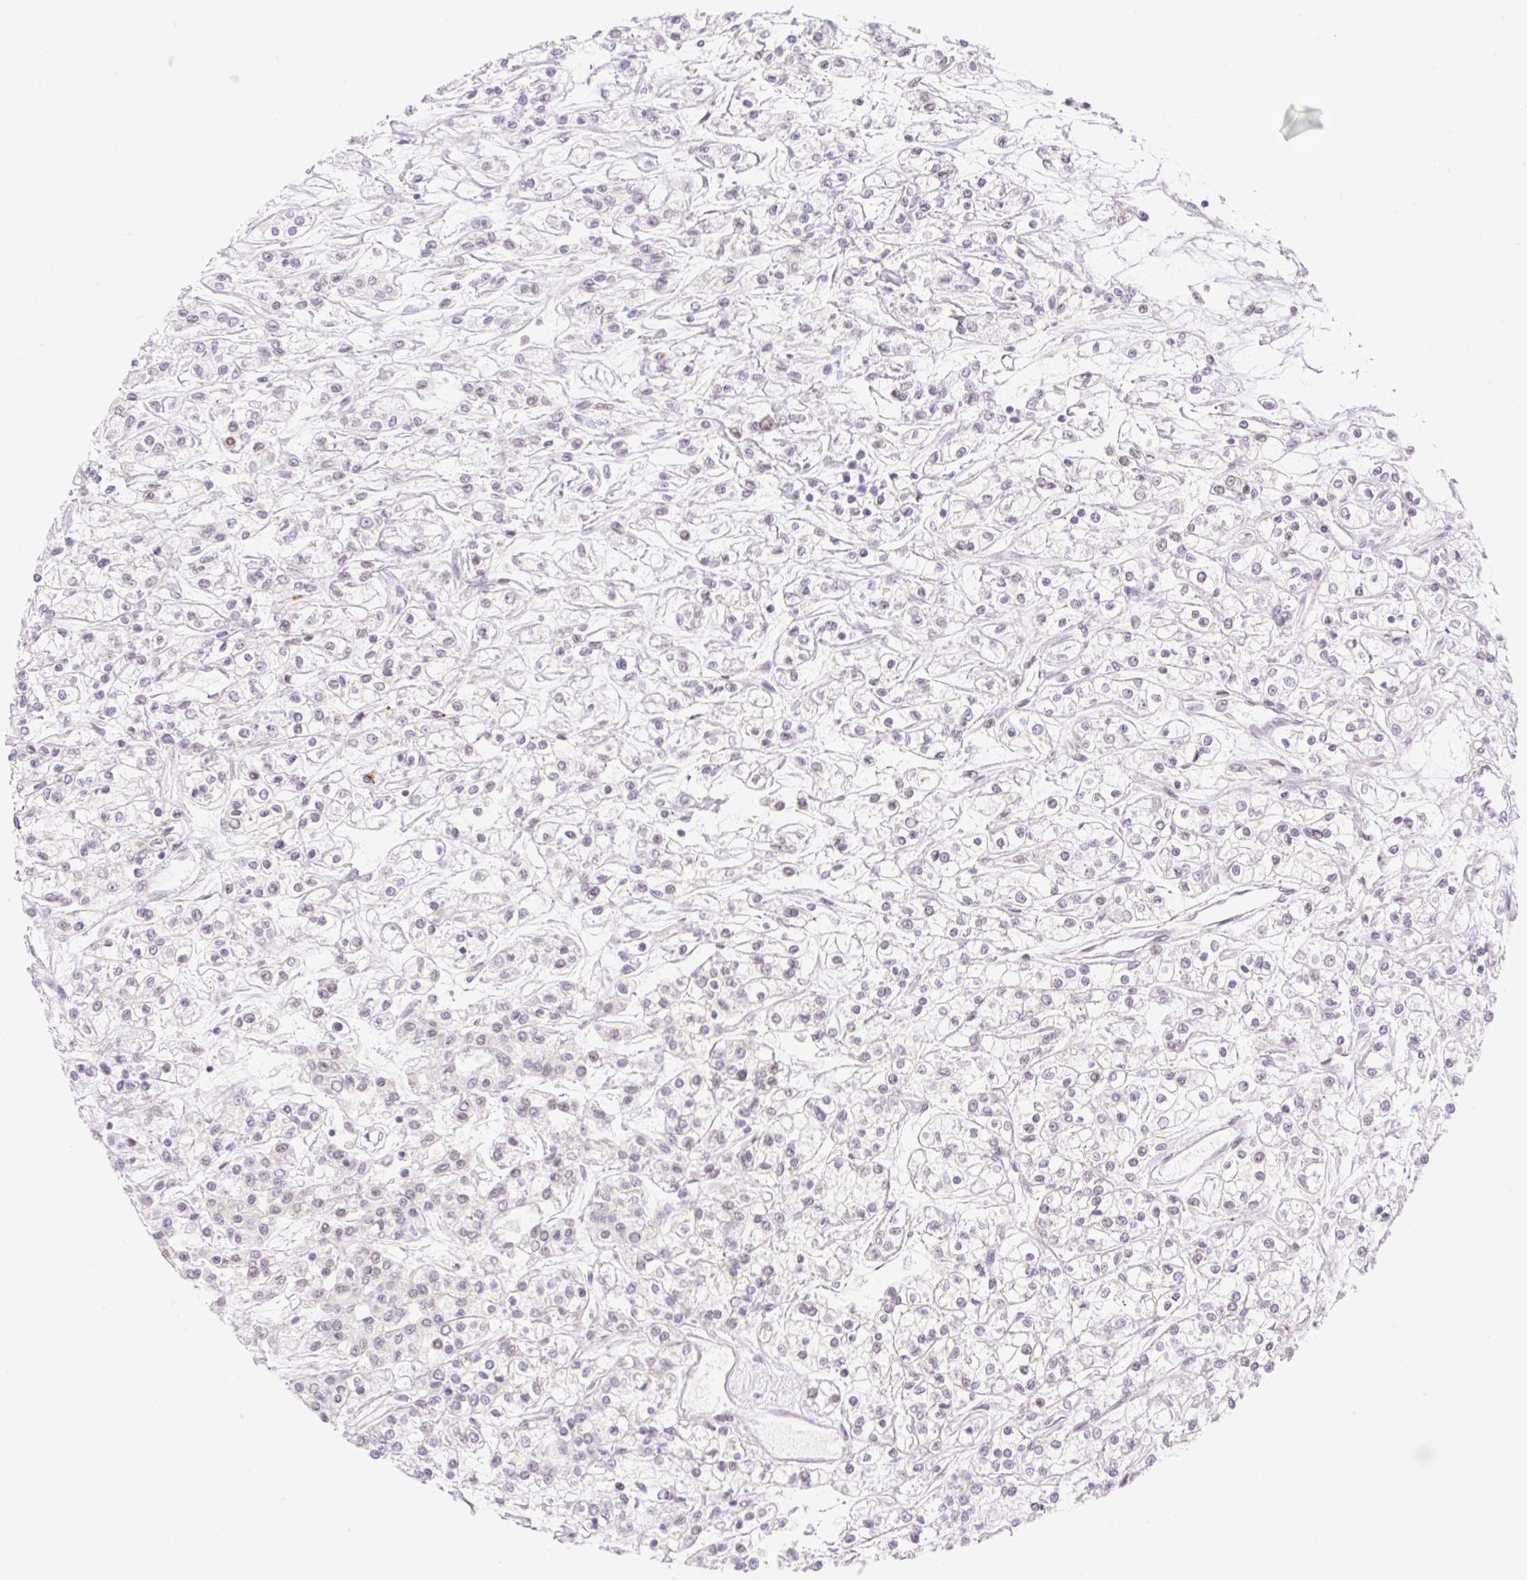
{"staining": {"intensity": "negative", "quantity": "none", "location": "none"}, "tissue": "renal cancer", "cell_type": "Tumor cells", "image_type": "cancer", "snomed": [{"axis": "morphology", "description": "Adenocarcinoma, NOS"}, {"axis": "topography", "description": "Kidney"}], "caption": "Immunohistochemistry micrograph of human adenocarcinoma (renal) stained for a protein (brown), which exhibits no expression in tumor cells.", "gene": "ZFP41", "patient": {"sex": "female", "age": 59}}